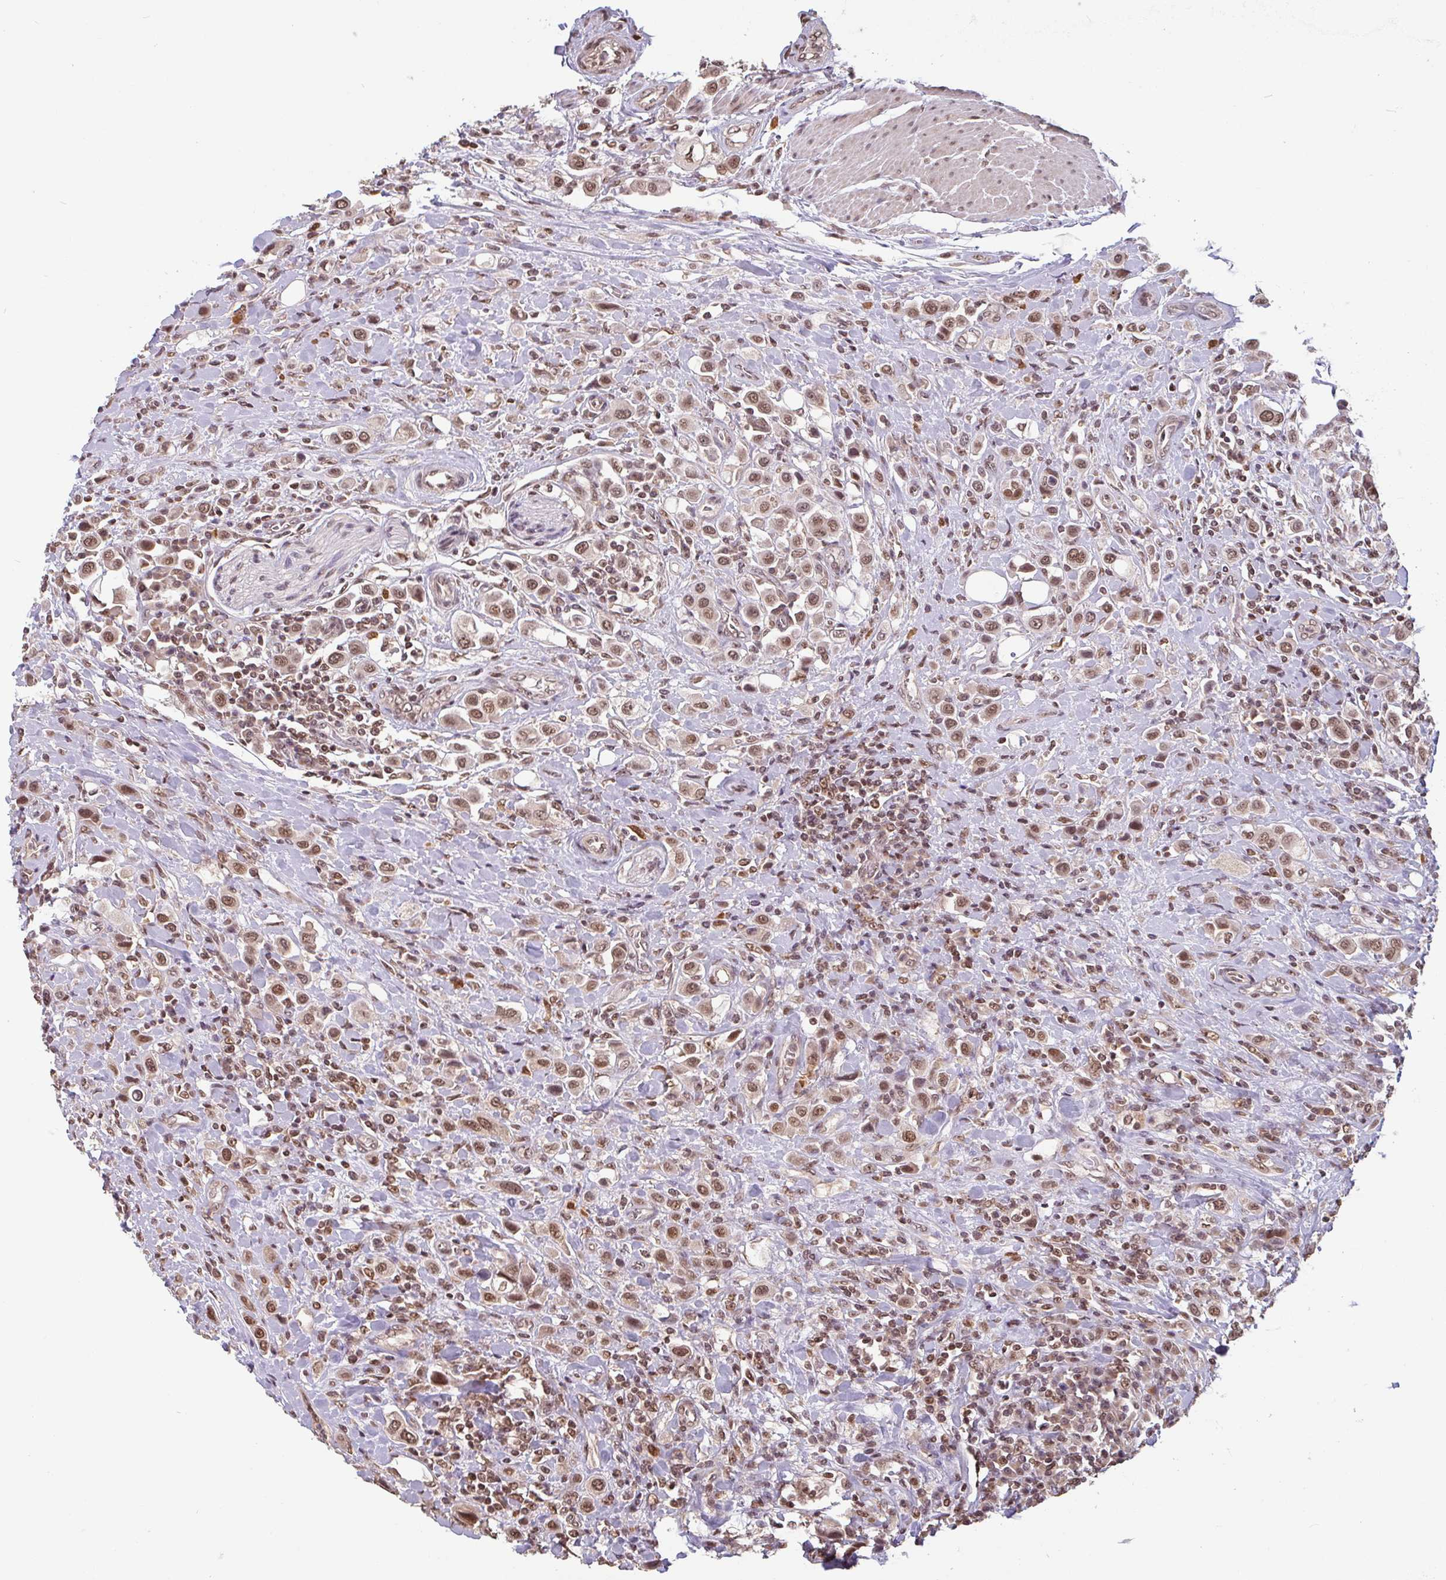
{"staining": {"intensity": "moderate", "quantity": ">75%", "location": "nuclear"}, "tissue": "urothelial cancer", "cell_type": "Tumor cells", "image_type": "cancer", "snomed": [{"axis": "morphology", "description": "Urothelial carcinoma, High grade"}, {"axis": "topography", "description": "Urinary bladder"}], "caption": "About >75% of tumor cells in urothelial cancer exhibit moderate nuclear protein positivity as visualized by brown immunohistochemical staining.", "gene": "DR1", "patient": {"sex": "male", "age": 50}}